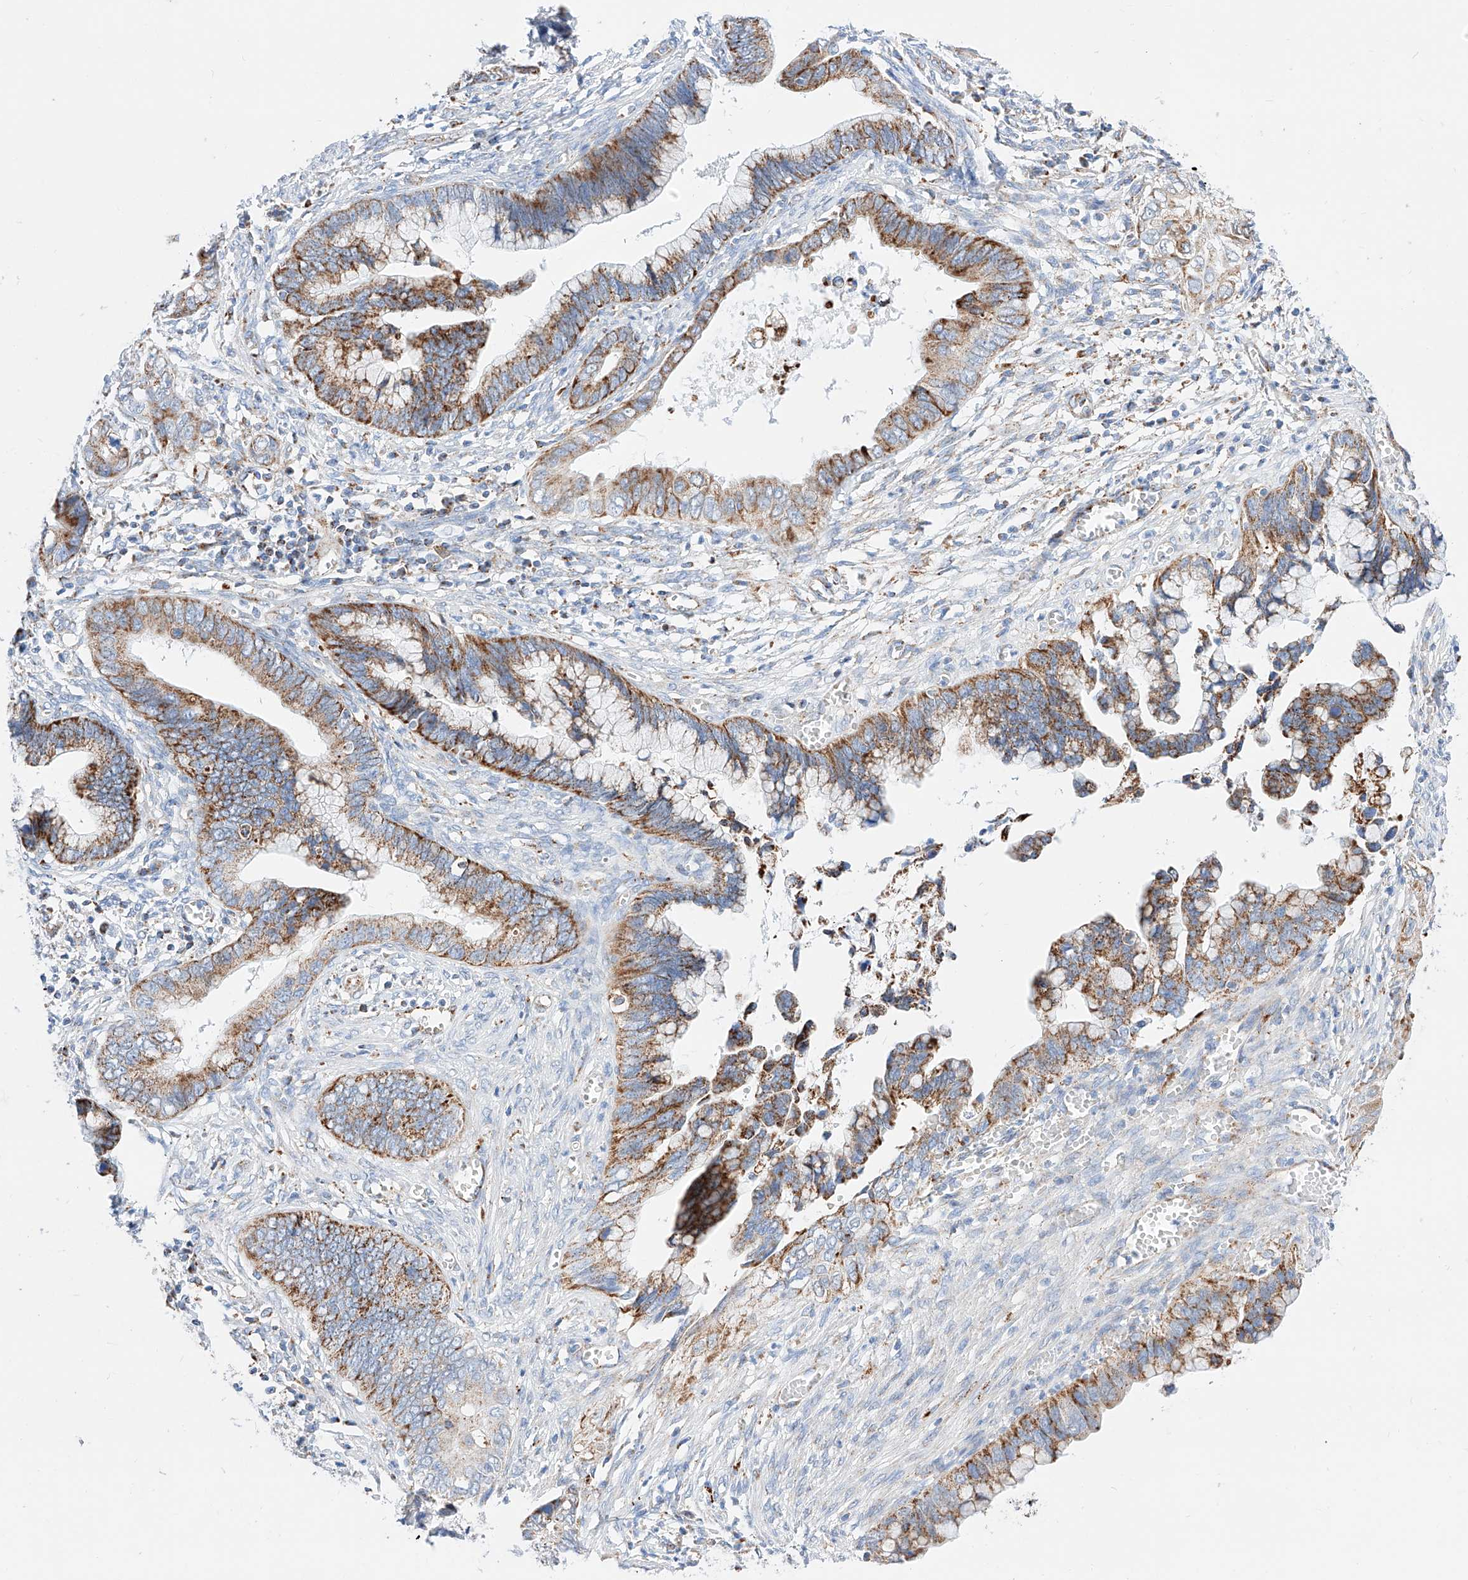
{"staining": {"intensity": "moderate", "quantity": ">75%", "location": "cytoplasmic/membranous"}, "tissue": "cervical cancer", "cell_type": "Tumor cells", "image_type": "cancer", "snomed": [{"axis": "morphology", "description": "Adenocarcinoma, NOS"}, {"axis": "topography", "description": "Cervix"}], "caption": "Immunohistochemistry (IHC) (DAB) staining of human adenocarcinoma (cervical) reveals moderate cytoplasmic/membranous protein expression in approximately >75% of tumor cells.", "gene": "C6orf62", "patient": {"sex": "female", "age": 44}}